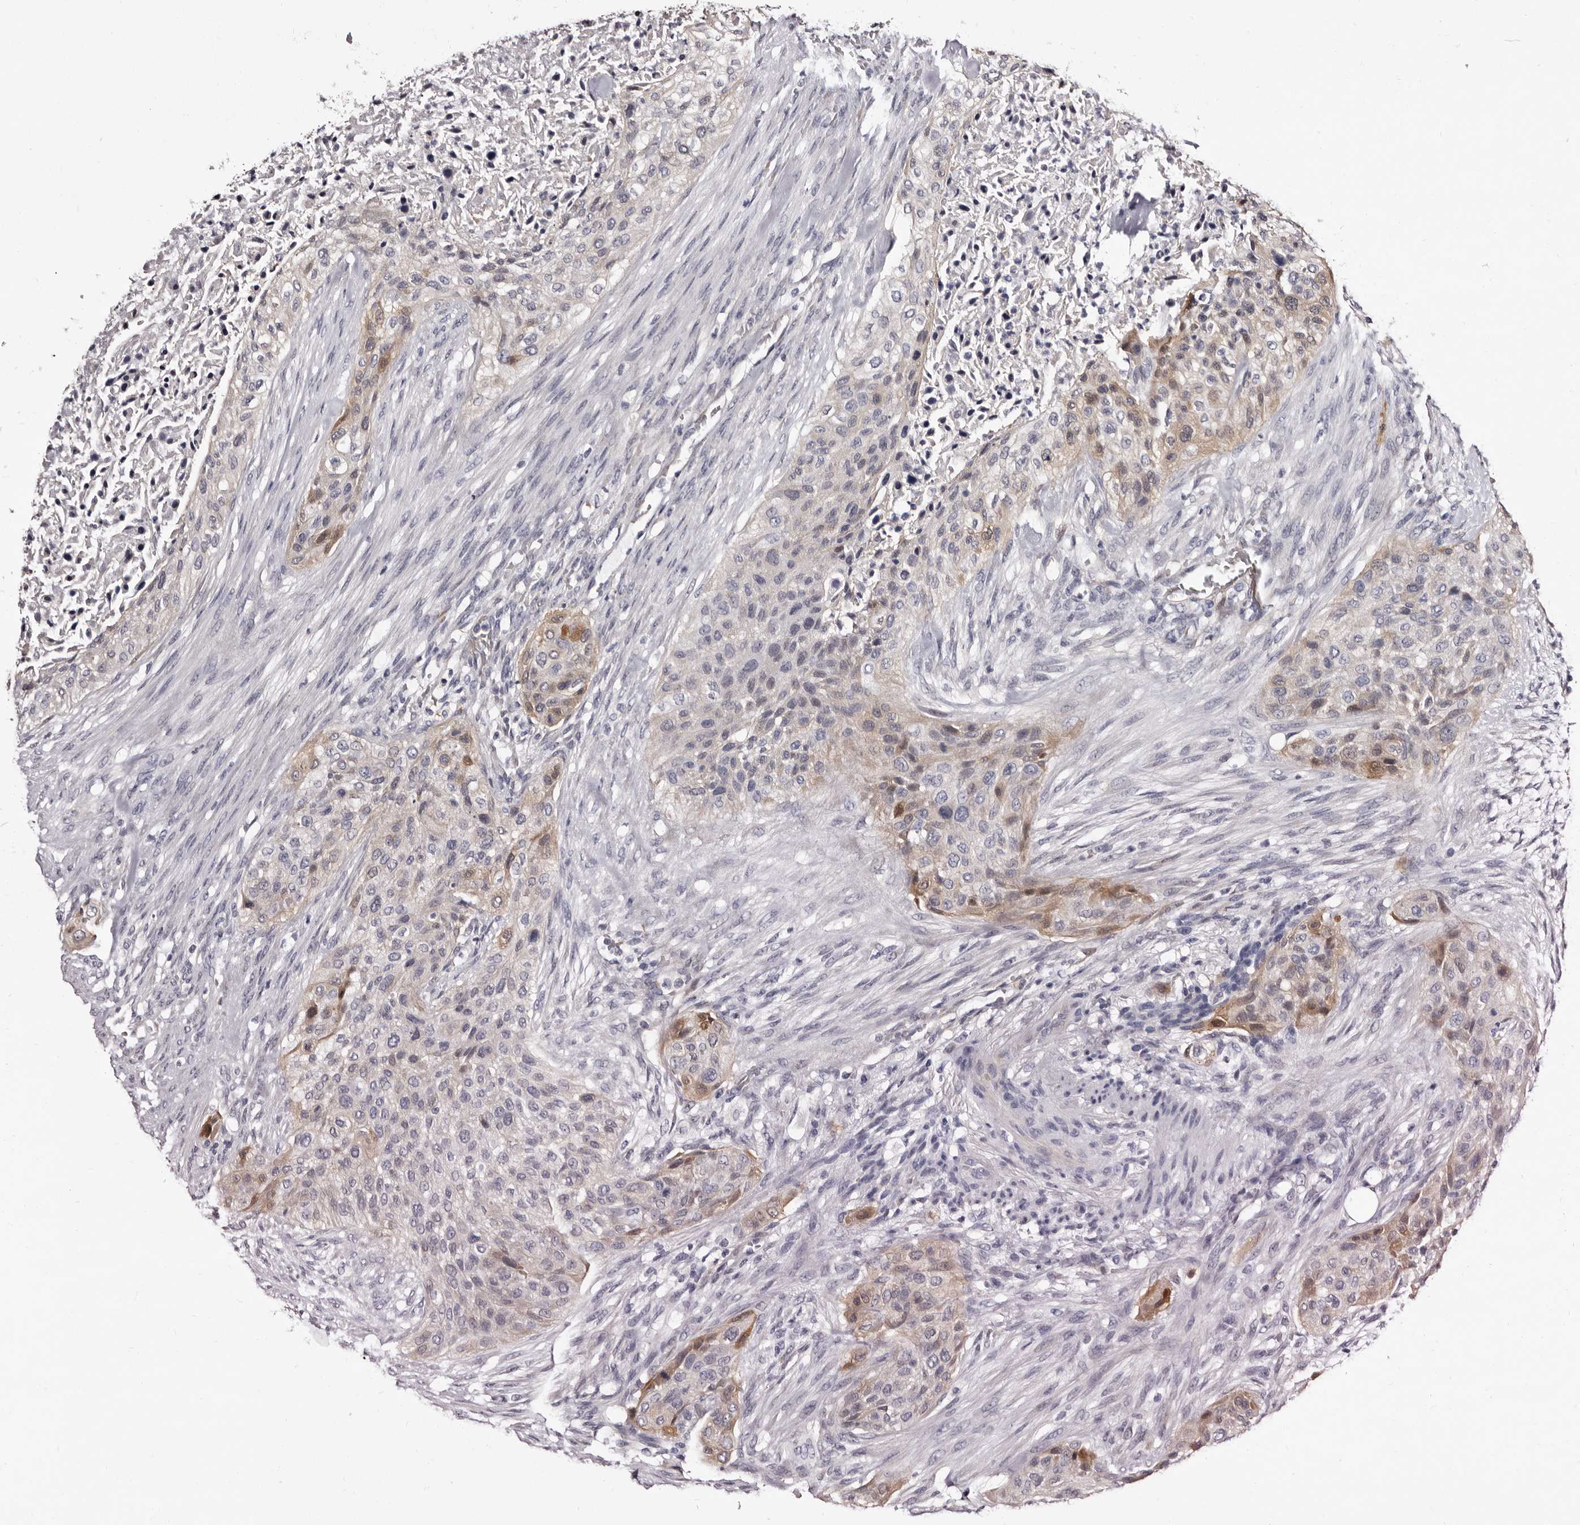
{"staining": {"intensity": "moderate", "quantity": "25%-75%", "location": "cytoplasmic/membranous"}, "tissue": "urothelial cancer", "cell_type": "Tumor cells", "image_type": "cancer", "snomed": [{"axis": "morphology", "description": "Urothelial carcinoma, High grade"}, {"axis": "topography", "description": "Urinary bladder"}], "caption": "Protein staining reveals moderate cytoplasmic/membranous expression in about 25%-75% of tumor cells in urothelial carcinoma (high-grade).", "gene": "BPGM", "patient": {"sex": "male", "age": 35}}